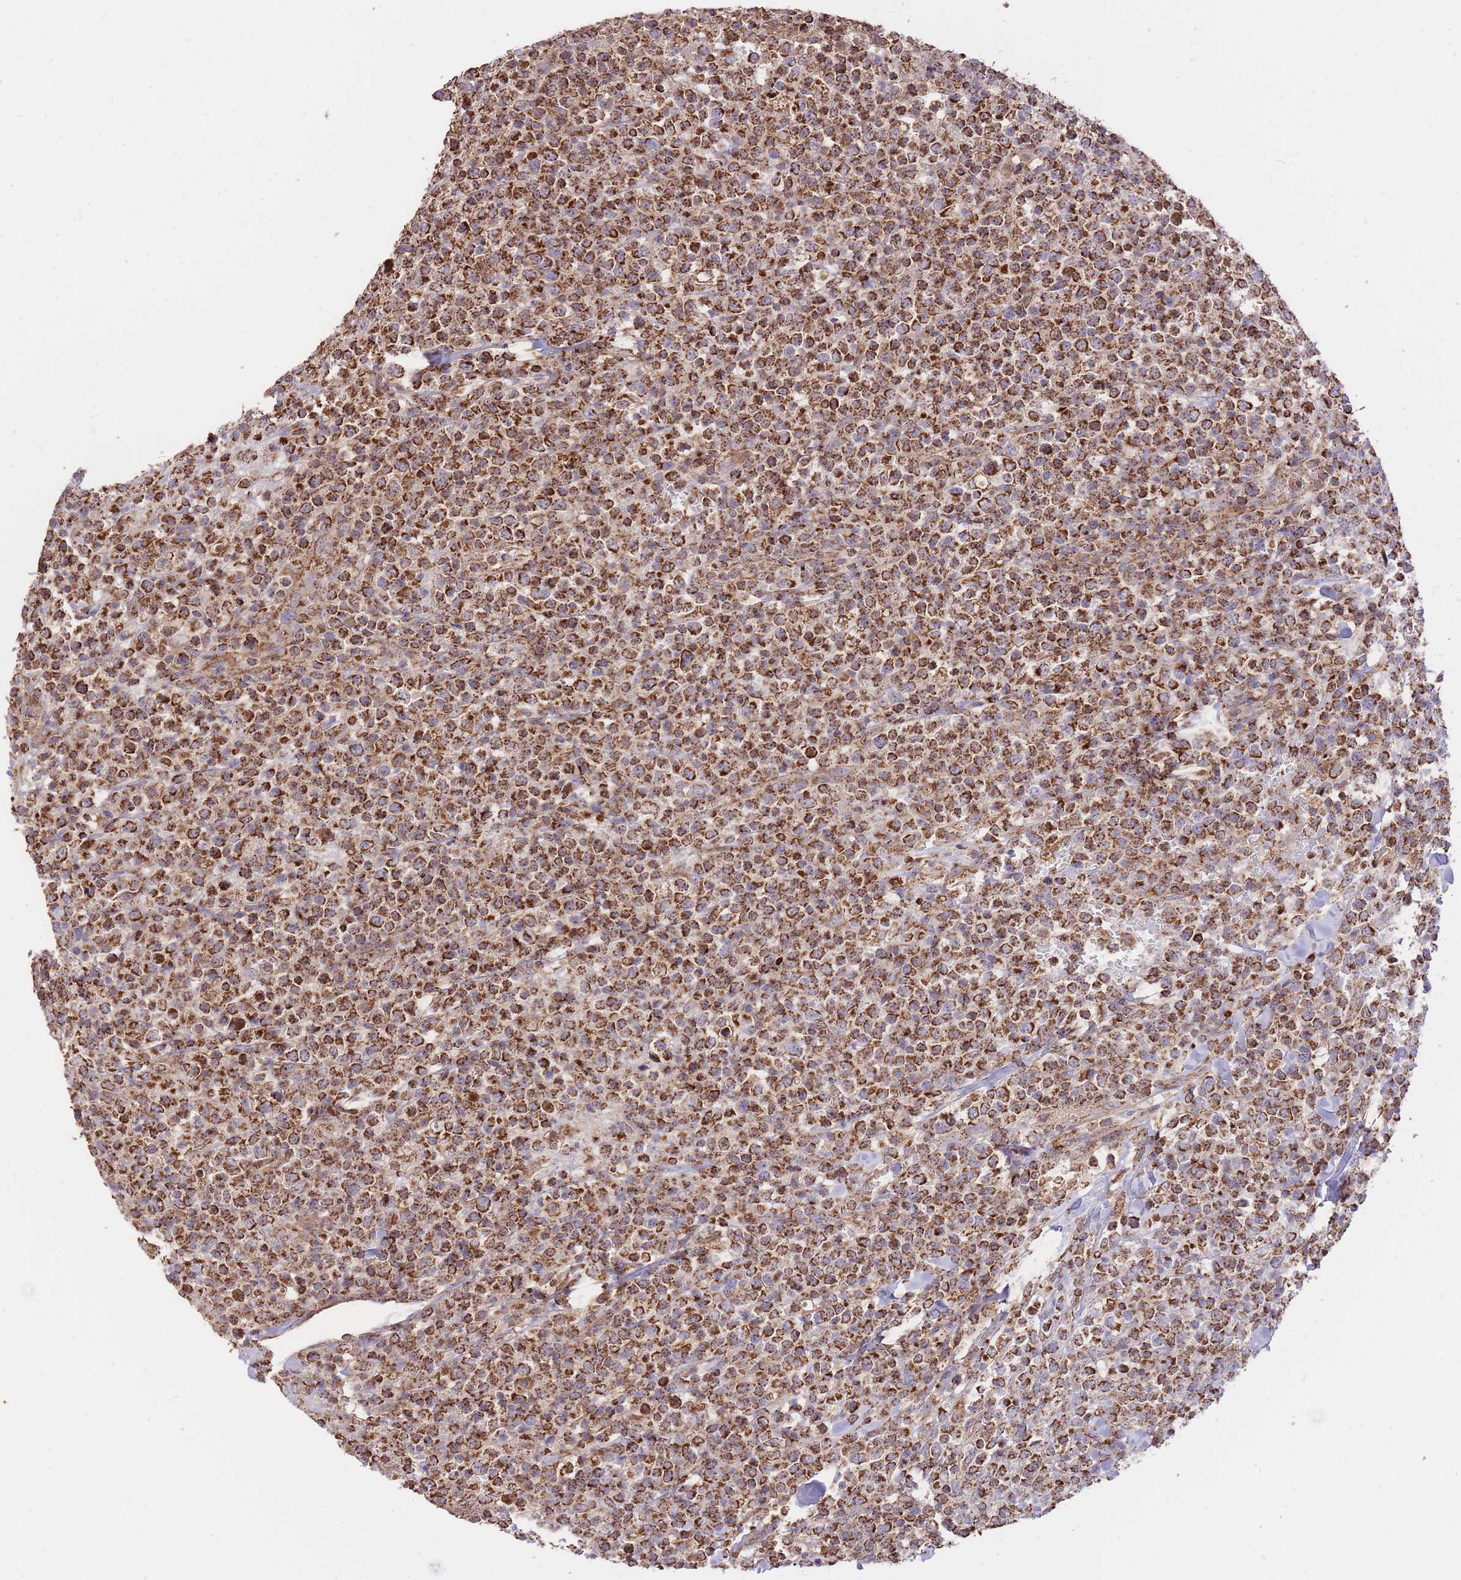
{"staining": {"intensity": "strong", "quantity": ">75%", "location": "cytoplasmic/membranous"}, "tissue": "lymphoma", "cell_type": "Tumor cells", "image_type": "cancer", "snomed": [{"axis": "morphology", "description": "Malignant lymphoma, non-Hodgkin's type, High grade"}, {"axis": "topography", "description": "Colon"}], "caption": "Immunohistochemistry (IHC) (DAB (3,3'-diaminobenzidine)) staining of human lymphoma reveals strong cytoplasmic/membranous protein expression in approximately >75% of tumor cells.", "gene": "PREP", "patient": {"sex": "female", "age": 53}}